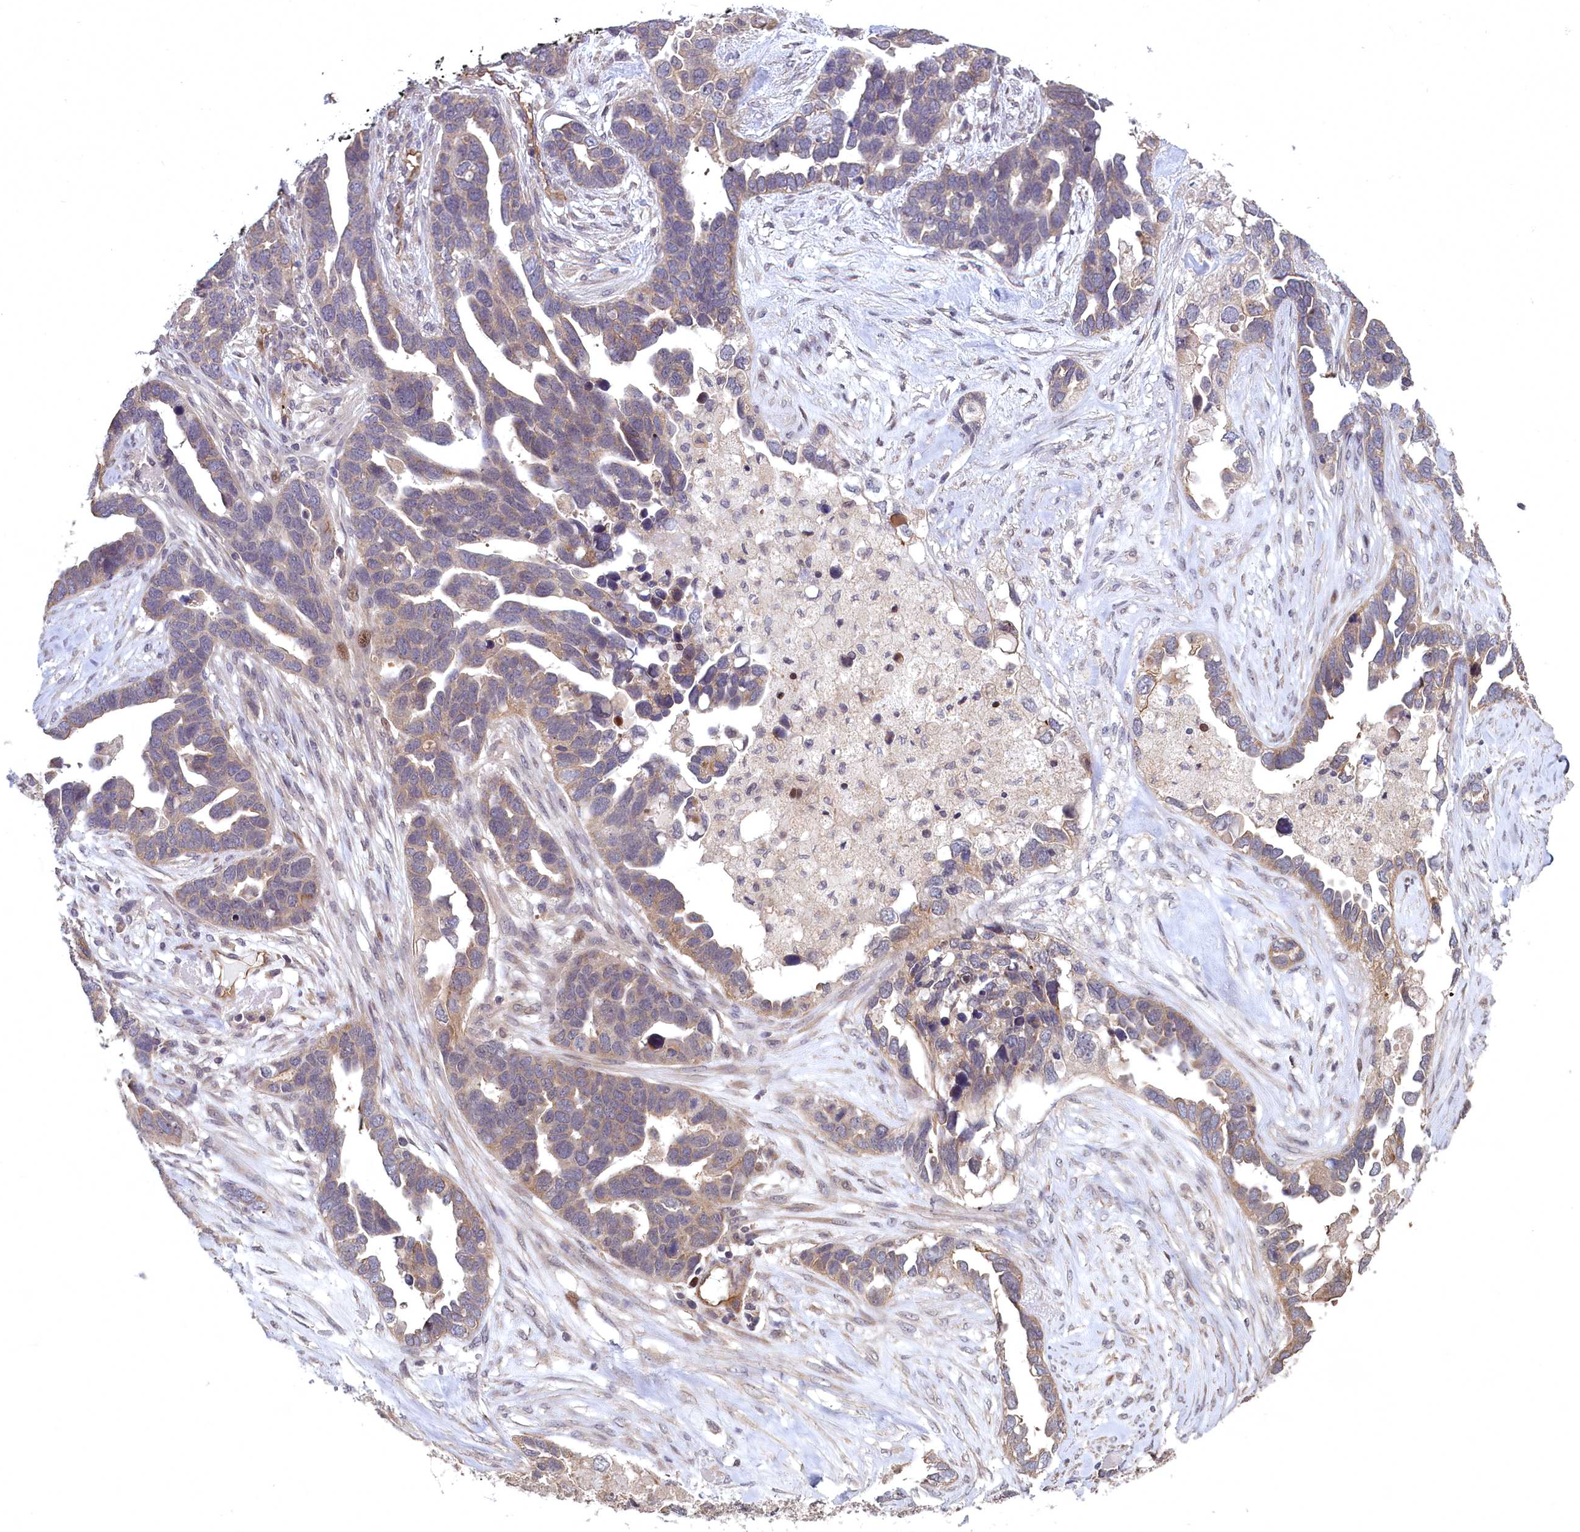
{"staining": {"intensity": "moderate", "quantity": "25%-75%", "location": "cytoplasmic/membranous"}, "tissue": "ovarian cancer", "cell_type": "Tumor cells", "image_type": "cancer", "snomed": [{"axis": "morphology", "description": "Cystadenocarcinoma, serous, NOS"}, {"axis": "topography", "description": "Ovary"}], "caption": "Immunohistochemical staining of human serous cystadenocarcinoma (ovarian) shows medium levels of moderate cytoplasmic/membranous expression in about 25%-75% of tumor cells.", "gene": "TSPYL4", "patient": {"sex": "female", "age": 54}}